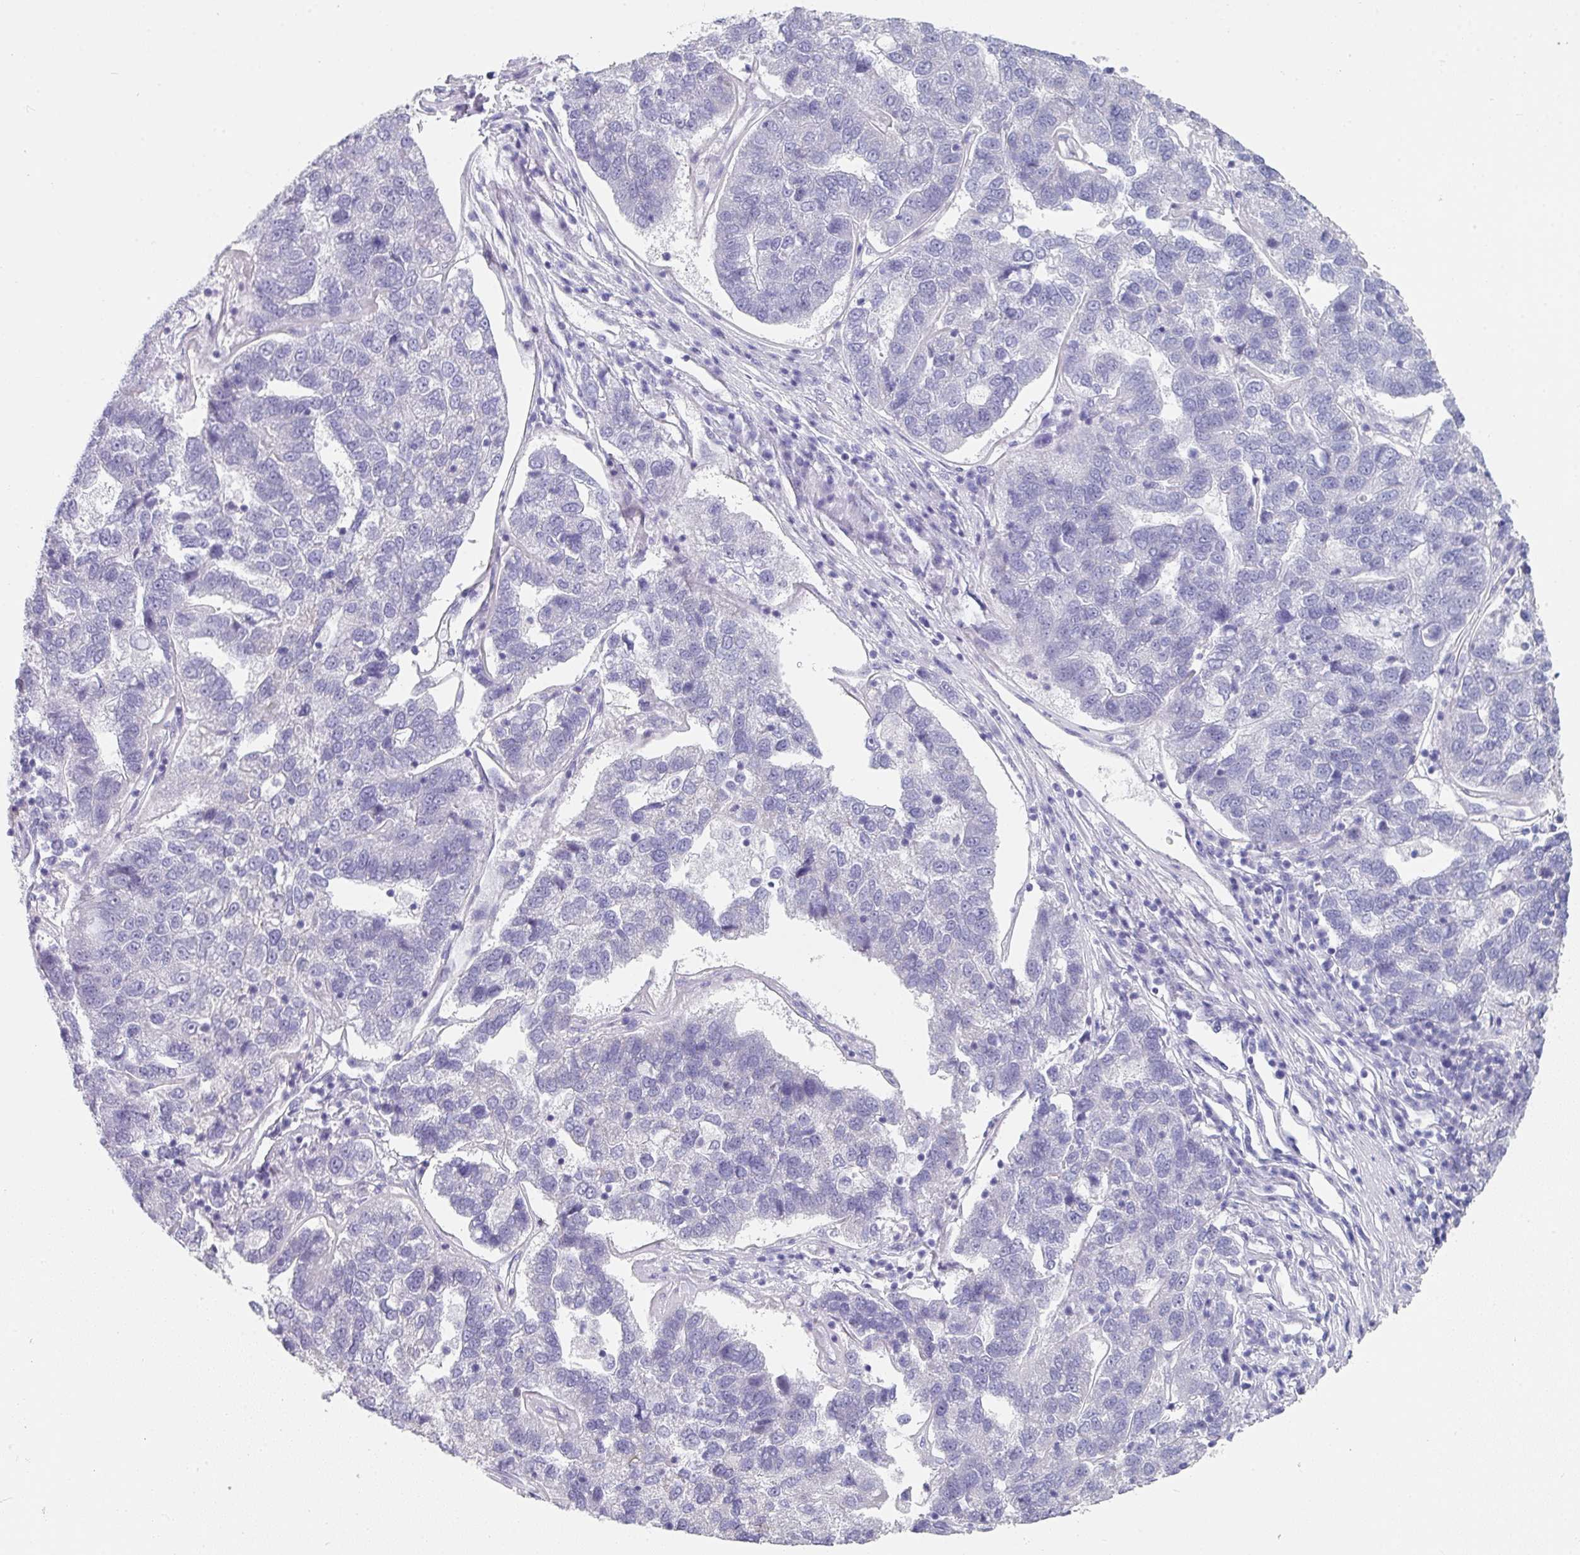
{"staining": {"intensity": "negative", "quantity": "none", "location": "none"}, "tissue": "pancreatic cancer", "cell_type": "Tumor cells", "image_type": "cancer", "snomed": [{"axis": "morphology", "description": "Adenocarcinoma, NOS"}, {"axis": "topography", "description": "Pancreas"}], "caption": "This is an immunohistochemistry (IHC) micrograph of human pancreatic adenocarcinoma. There is no positivity in tumor cells.", "gene": "SETBP1", "patient": {"sex": "female", "age": 61}}